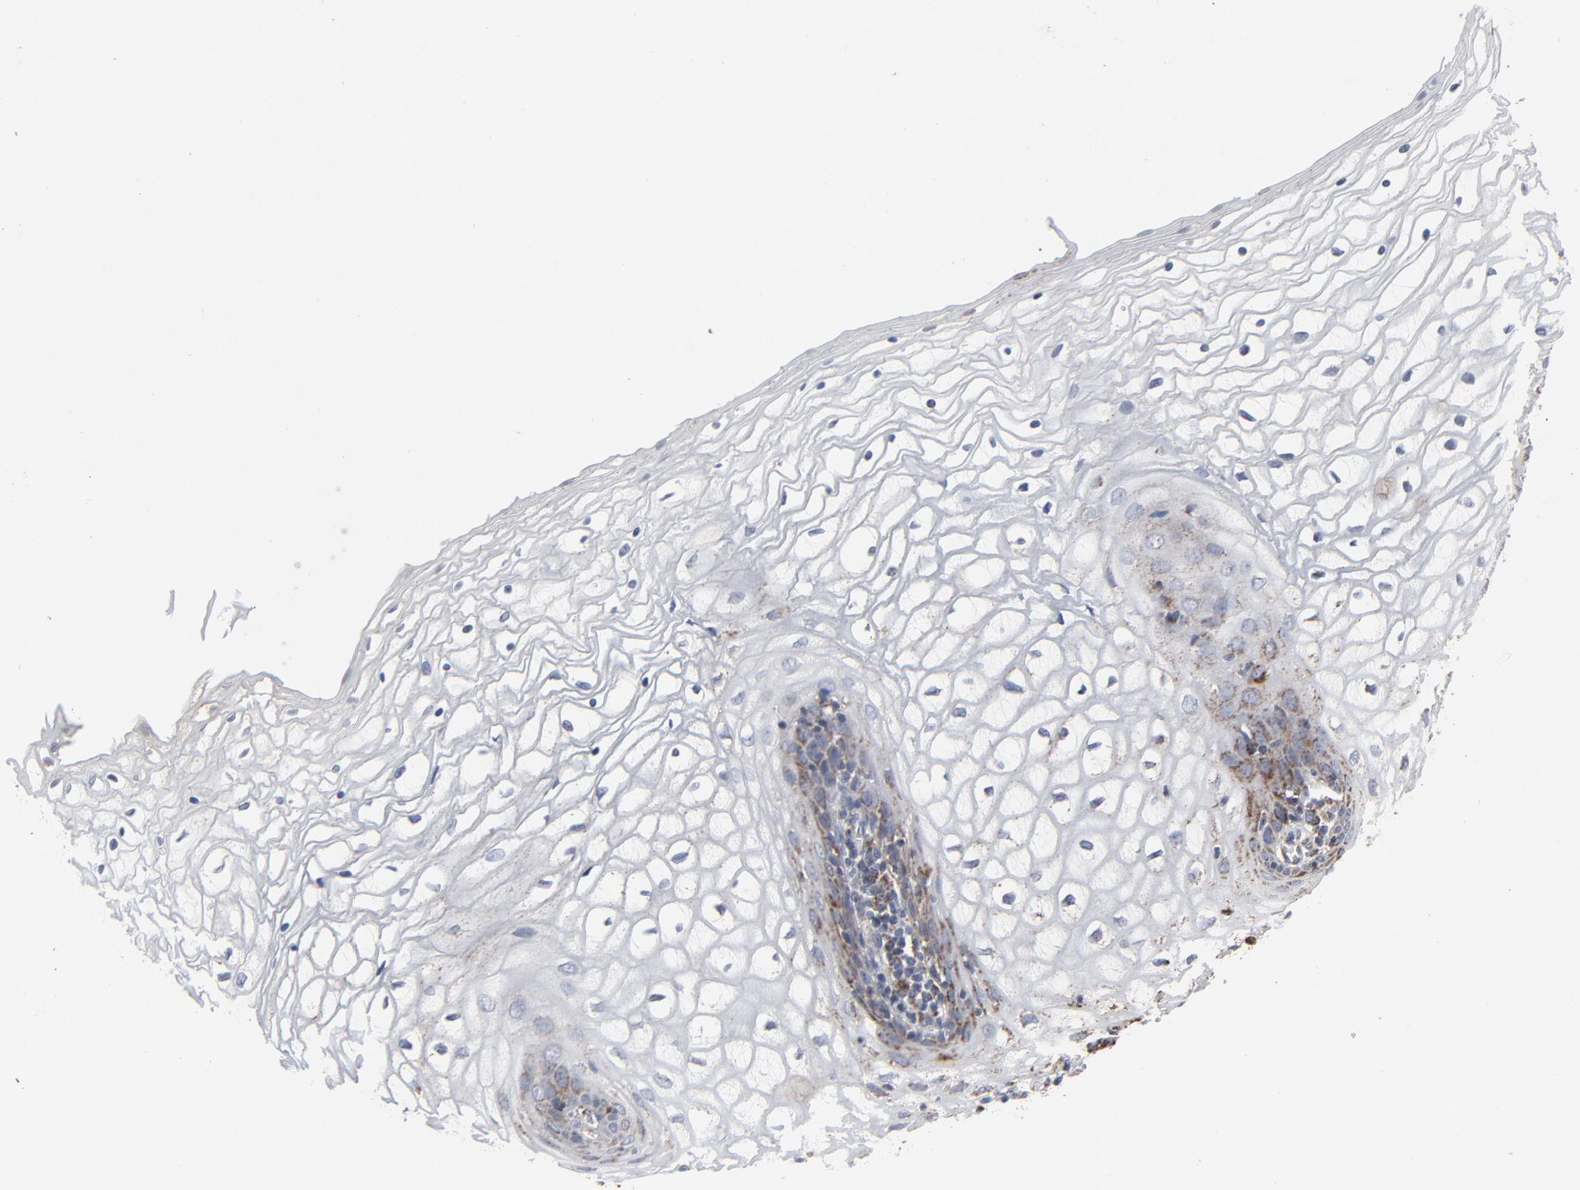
{"staining": {"intensity": "moderate", "quantity": "25%-75%", "location": "cytoplasmic/membranous"}, "tissue": "vagina", "cell_type": "Squamous epithelial cells", "image_type": "normal", "snomed": [{"axis": "morphology", "description": "Normal tissue, NOS"}, {"axis": "topography", "description": "Vagina"}], "caption": "The image demonstrates staining of normal vagina, revealing moderate cytoplasmic/membranous protein positivity (brown color) within squamous epithelial cells. (Stains: DAB in brown, nuclei in blue, Microscopy: brightfield microscopy at high magnification).", "gene": "UQCRC1", "patient": {"sex": "female", "age": 34}}